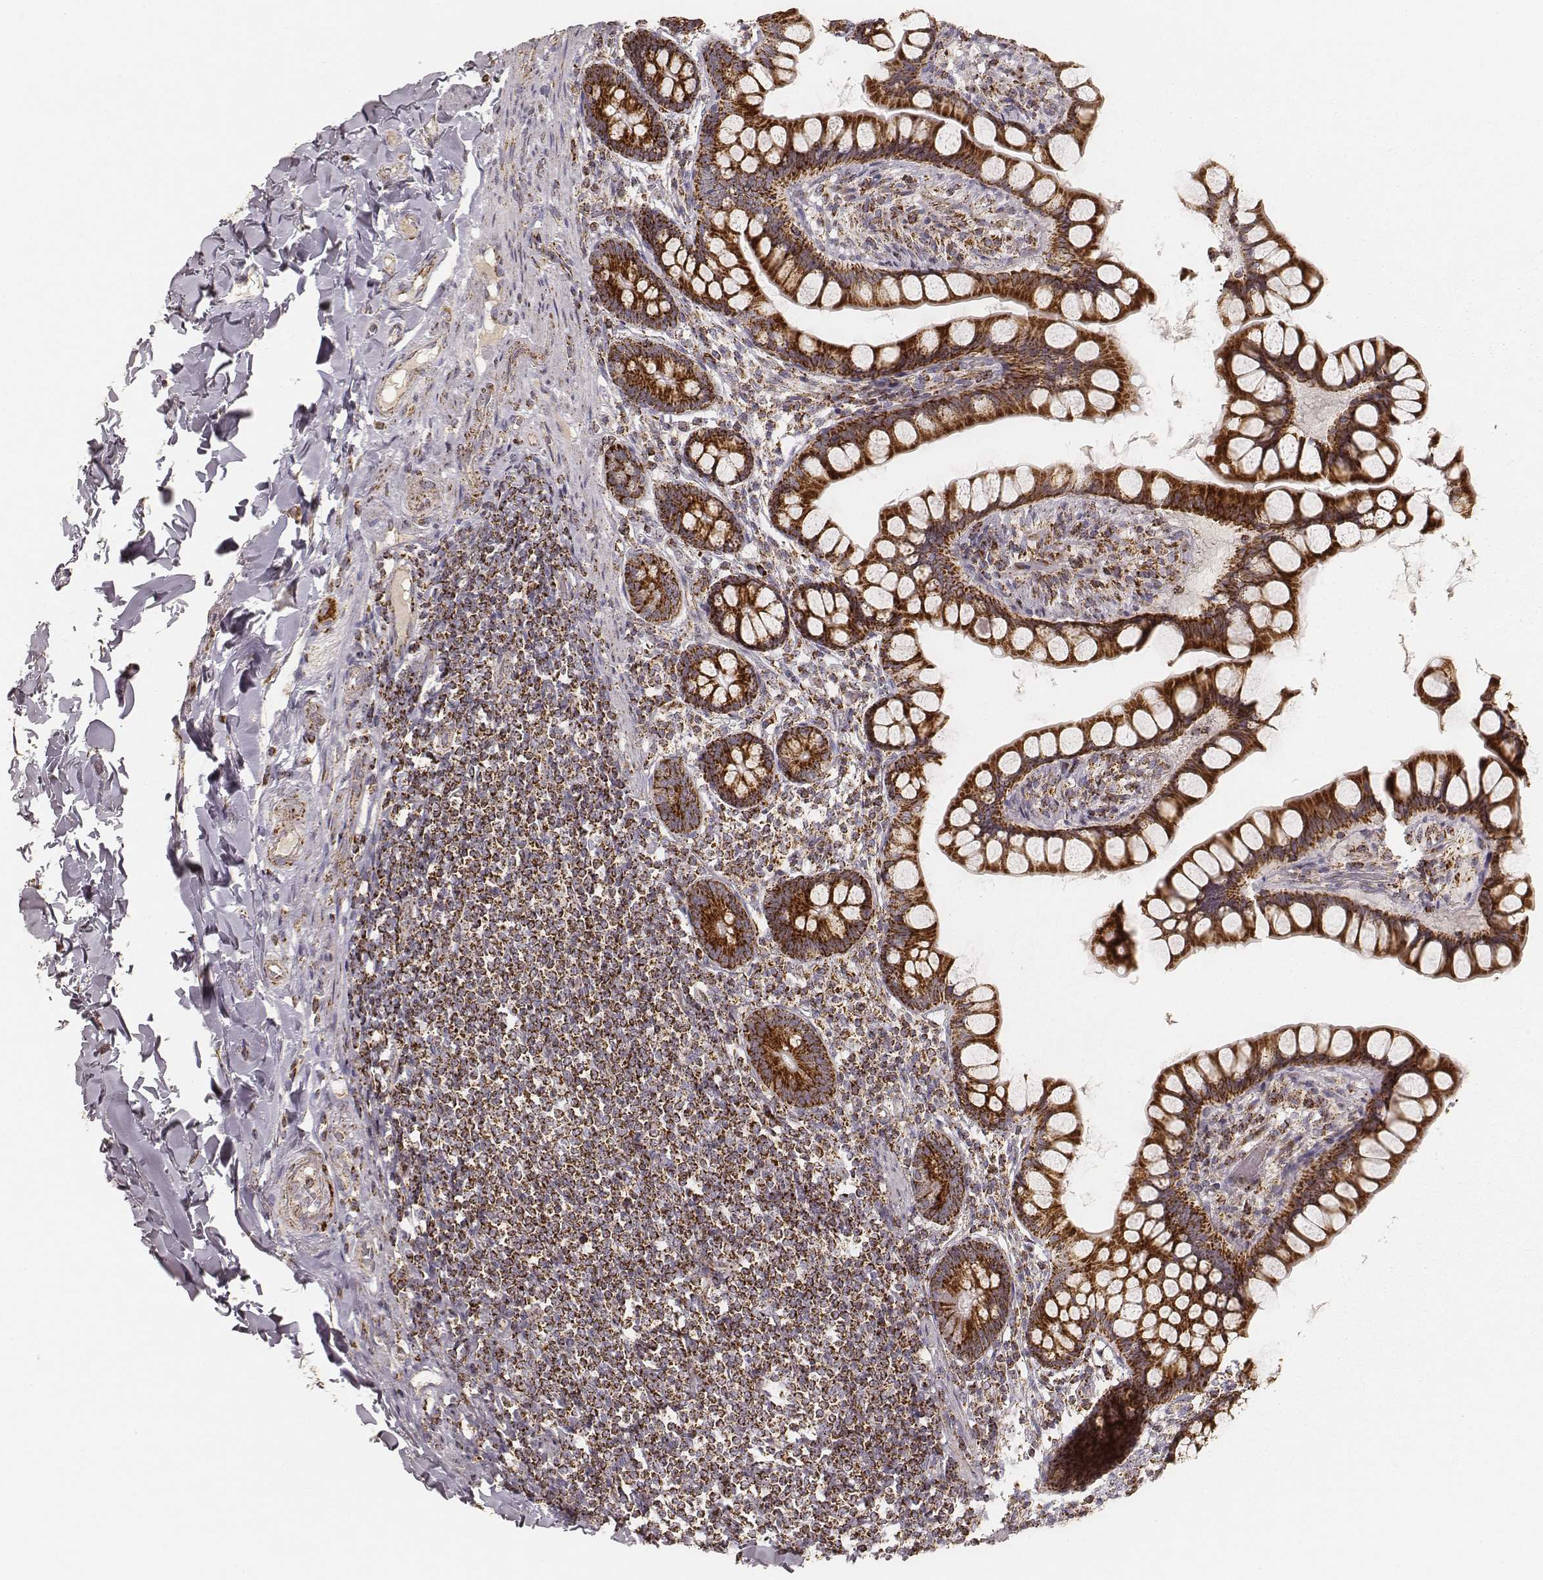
{"staining": {"intensity": "strong", "quantity": ">75%", "location": "cytoplasmic/membranous"}, "tissue": "small intestine", "cell_type": "Glandular cells", "image_type": "normal", "snomed": [{"axis": "morphology", "description": "Normal tissue, NOS"}, {"axis": "topography", "description": "Small intestine"}], "caption": "Immunohistochemistry (IHC) of unremarkable small intestine displays high levels of strong cytoplasmic/membranous staining in approximately >75% of glandular cells. Immunohistochemistry stains the protein of interest in brown and the nuclei are stained blue.", "gene": "CS", "patient": {"sex": "male", "age": 70}}